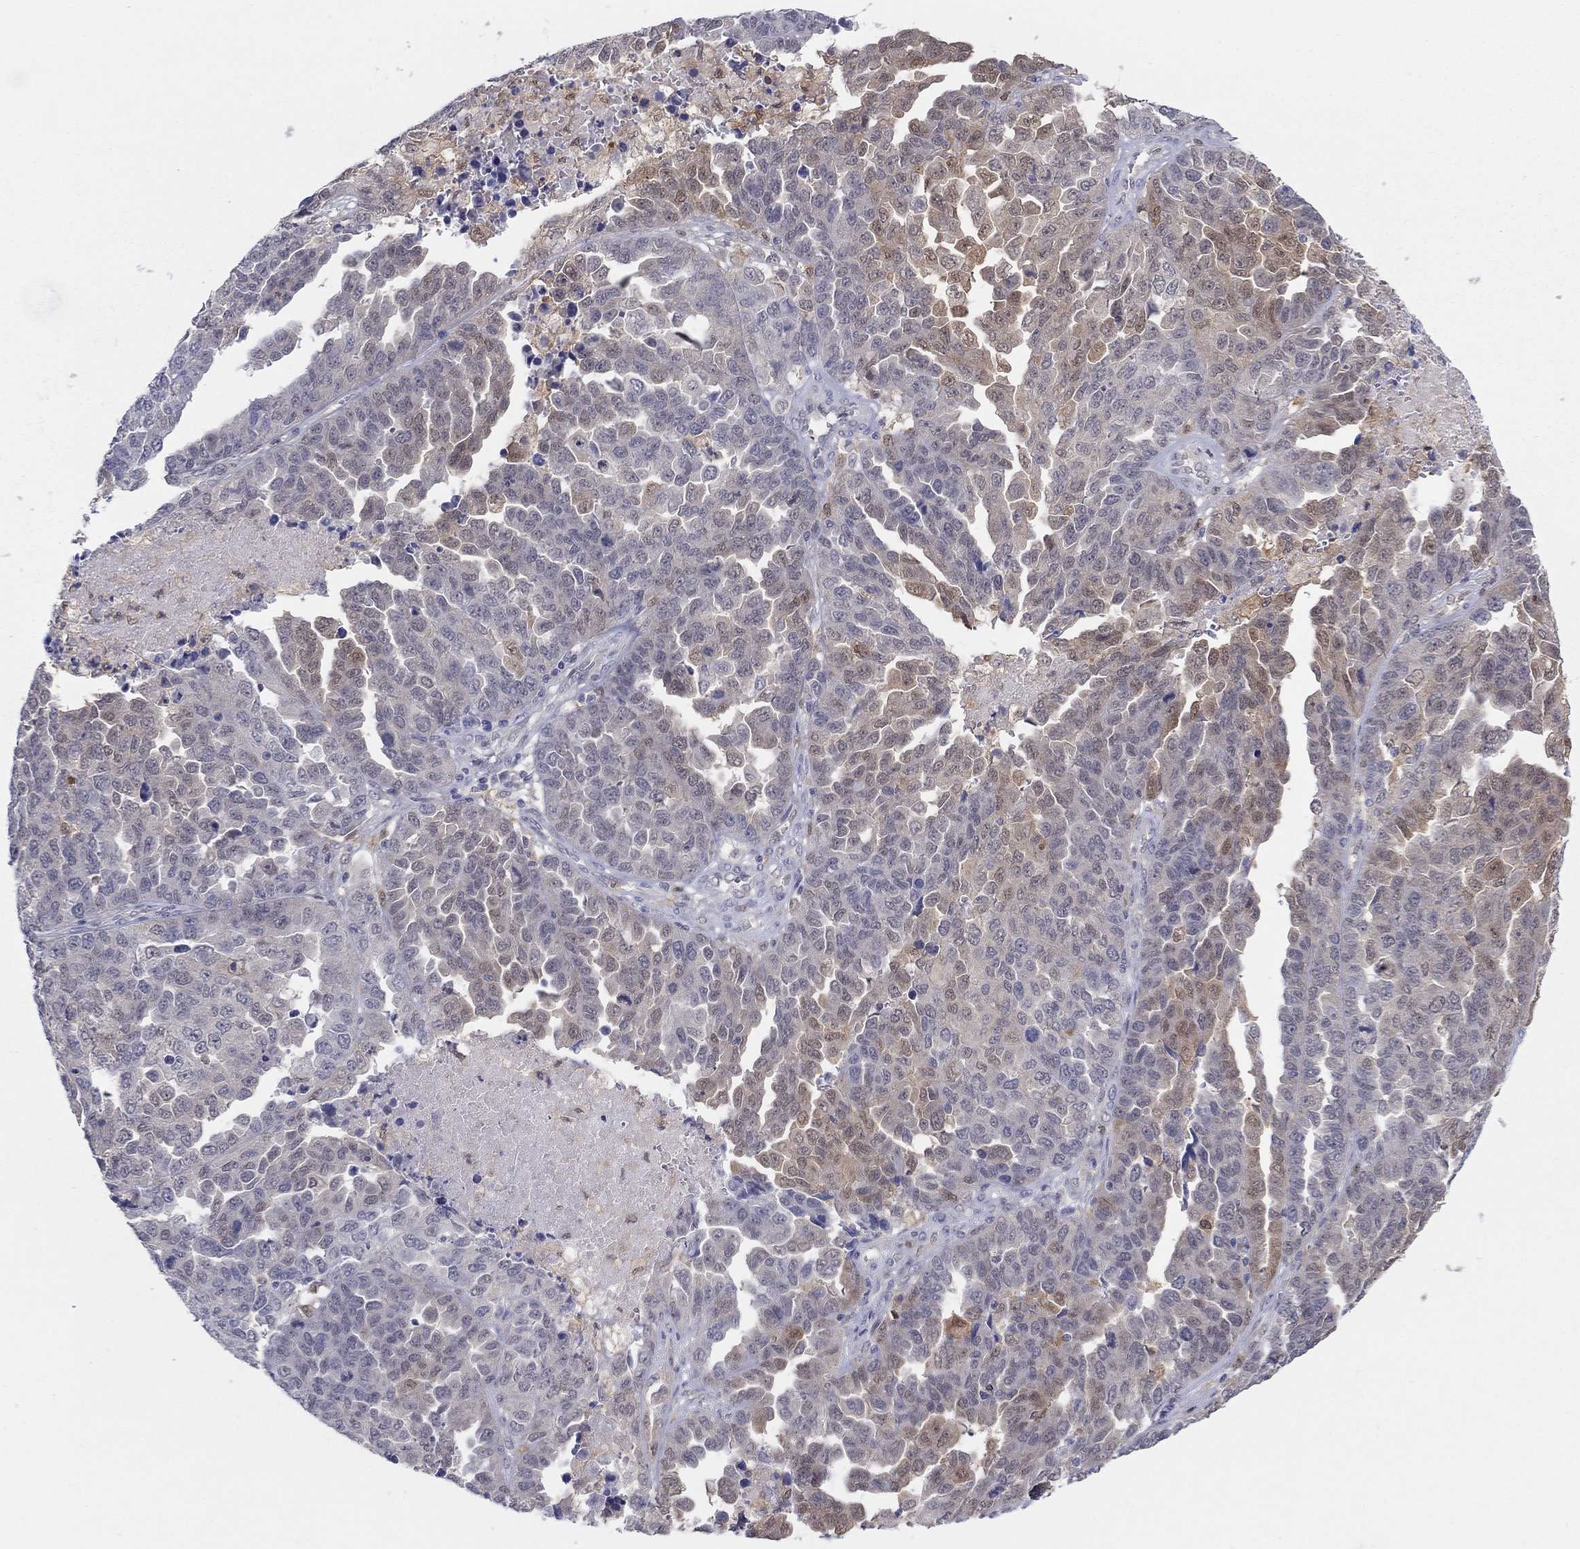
{"staining": {"intensity": "moderate", "quantity": "25%-75%", "location": "cytoplasmic/membranous"}, "tissue": "ovarian cancer", "cell_type": "Tumor cells", "image_type": "cancer", "snomed": [{"axis": "morphology", "description": "Cystadenocarcinoma, serous, NOS"}, {"axis": "topography", "description": "Ovary"}], "caption": "Immunohistochemical staining of ovarian cancer (serous cystadenocarcinoma) shows medium levels of moderate cytoplasmic/membranous staining in approximately 25%-75% of tumor cells. Nuclei are stained in blue.", "gene": "PDXK", "patient": {"sex": "female", "age": 87}}